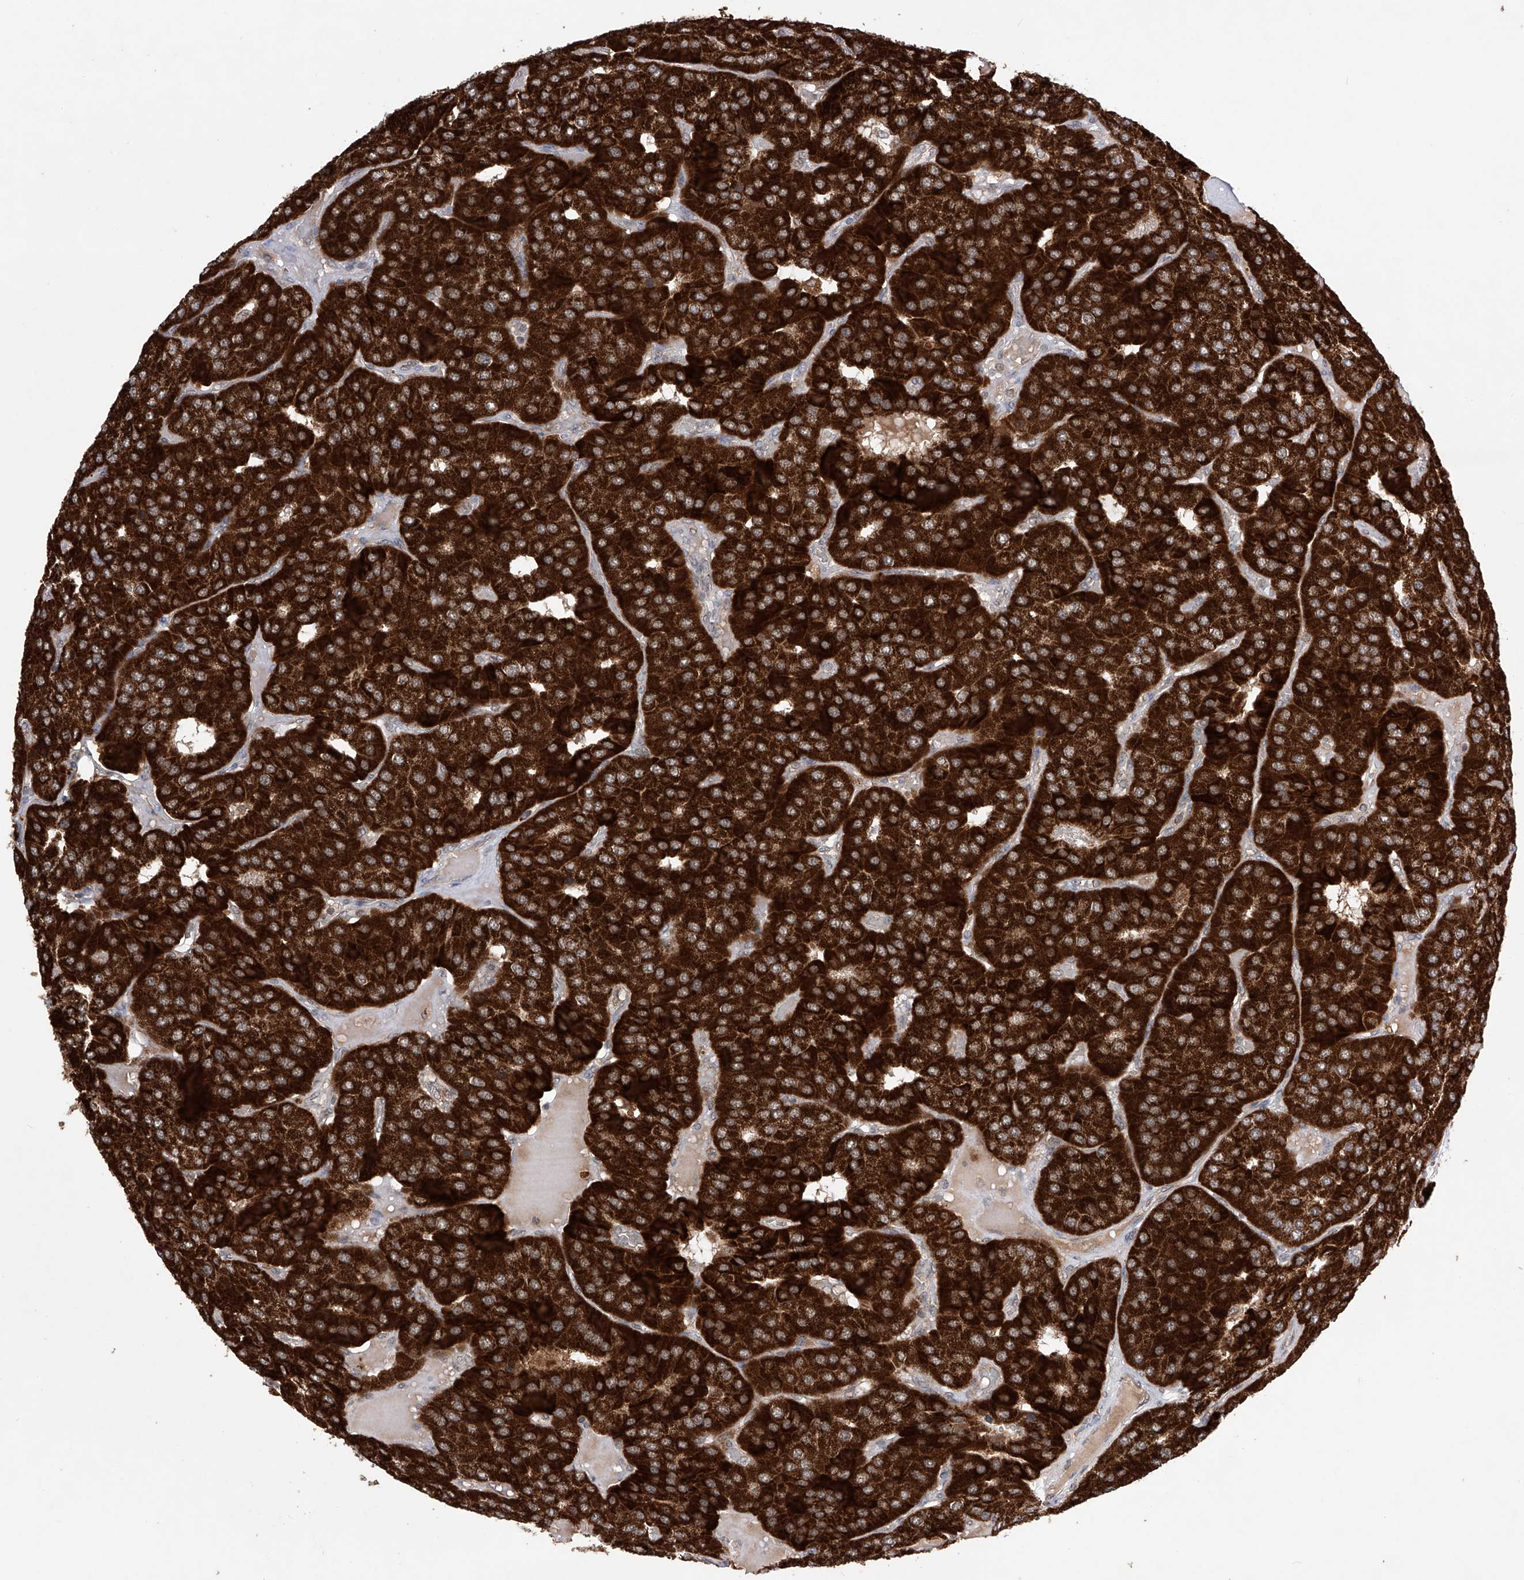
{"staining": {"intensity": "strong", "quantity": ">75%", "location": "cytoplasmic/membranous"}, "tissue": "parathyroid gland", "cell_type": "Glandular cells", "image_type": "normal", "snomed": [{"axis": "morphology", "description": "Normal tissue, NOS"}, {"axis": "morphology", "description": "Adenoma, NOS"}, {"axis": "topography", "description": "Parathyroid gland"}], "caption": "Glandular cells show high levels of strong cytoplasmic/membranous positivity in approximately >75% of cells in unremarkable parathyroid gland.", "gene": "SDHAF4", "patient": {"sex": "female", "age": 86}}